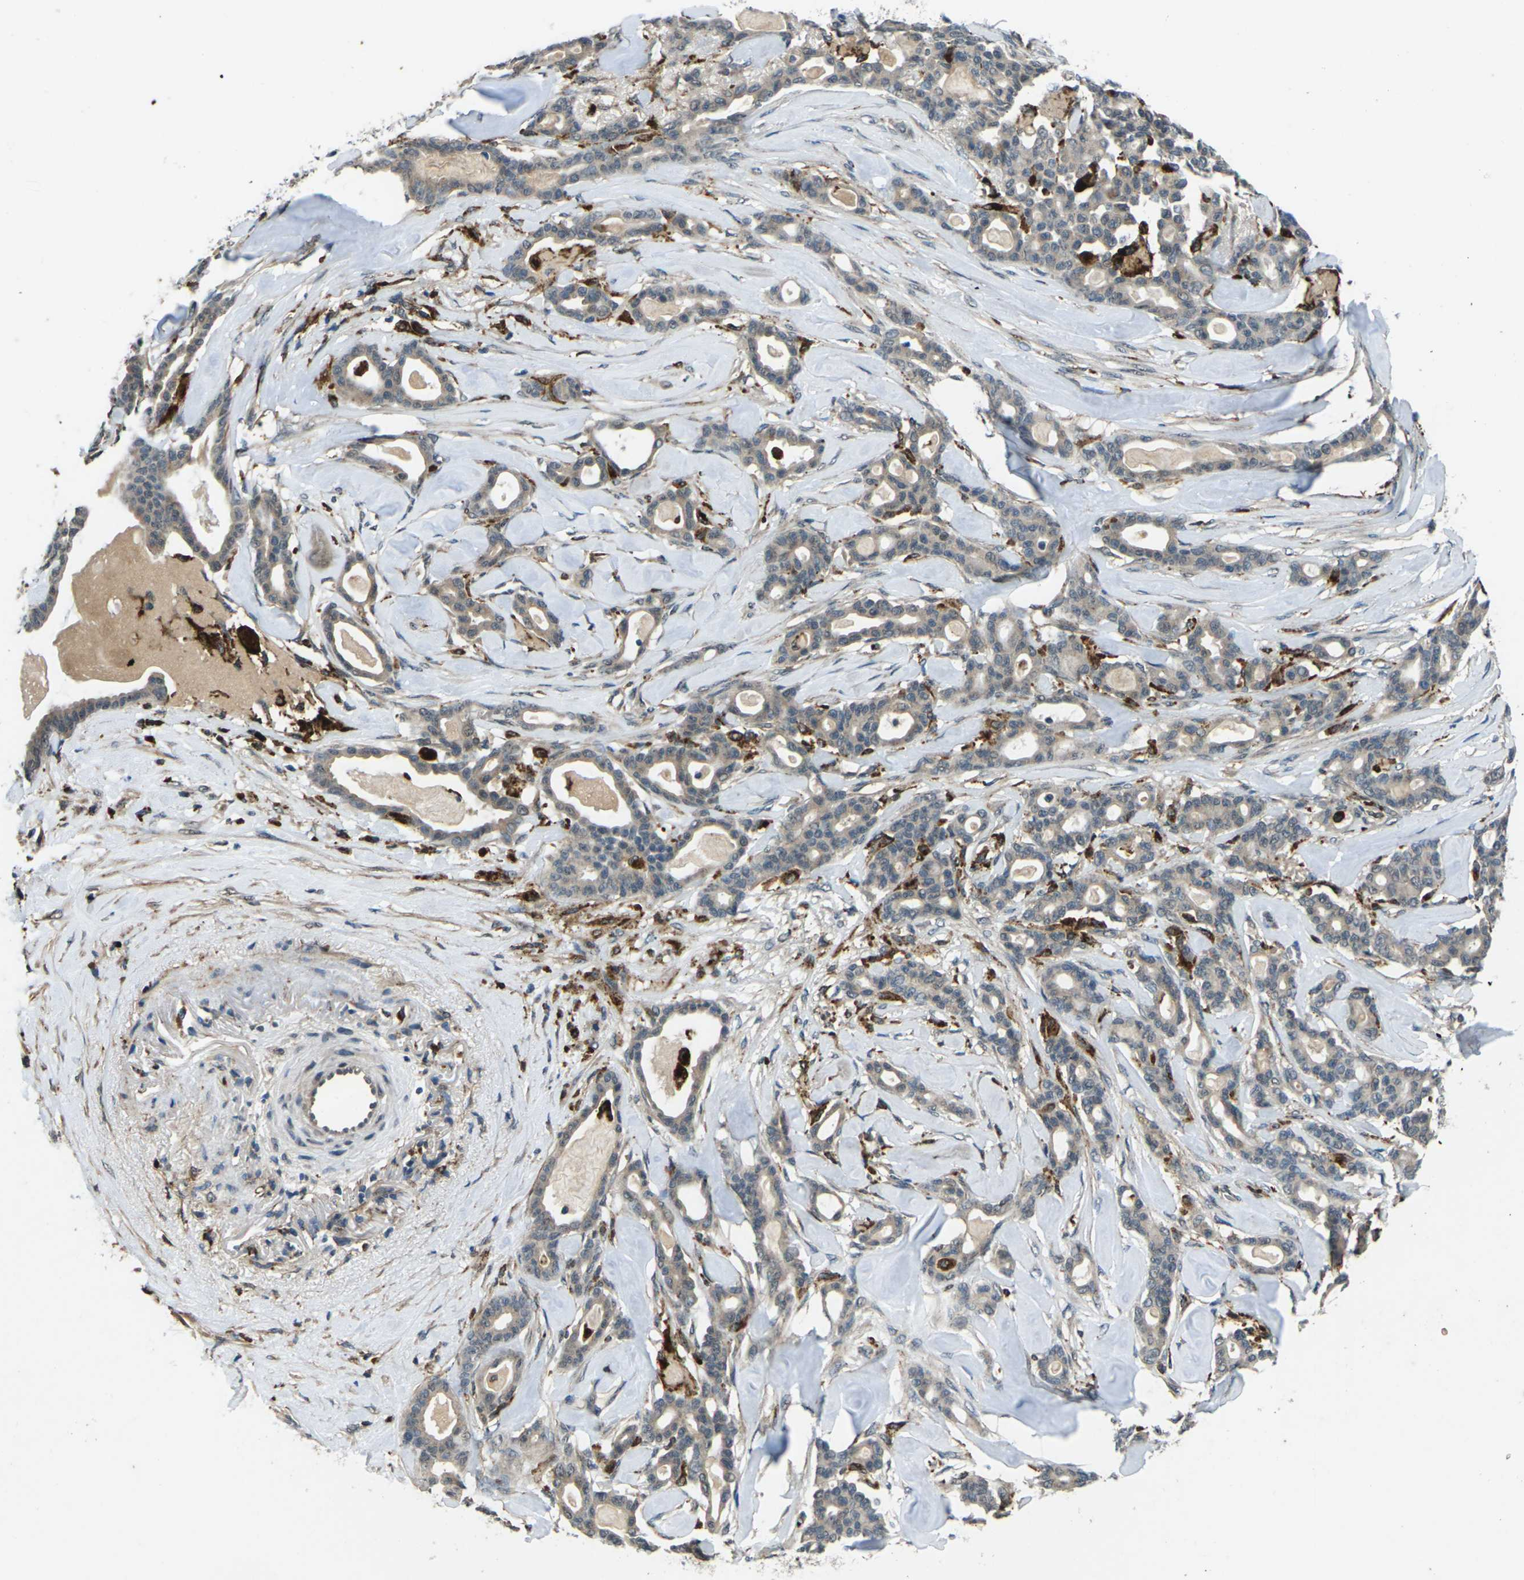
{"staining": {"intensity": "moderate", "quantity": ">75%", "location": "cytoplasmic/membranous"}, "tissue": "pancreatic cancer", "cell_type": "Tumor cells", "image_type": "cancer", "snomed": [{"axis": "morphology", "description": "Adenocarcinoma, NOS"}, {"axis": "topography", "description": "Pancreas"}], "caption": "Immunohistochemical staining of human adenocarcinoma (pancreatic) shows medium levels of moderate cytoplasmic/membranous protein expression in about >75% of tumor cells. Nuclei are stained in blue.", "gene": "SLC31A2", "patient": {"sex": "male", "age": 63}}